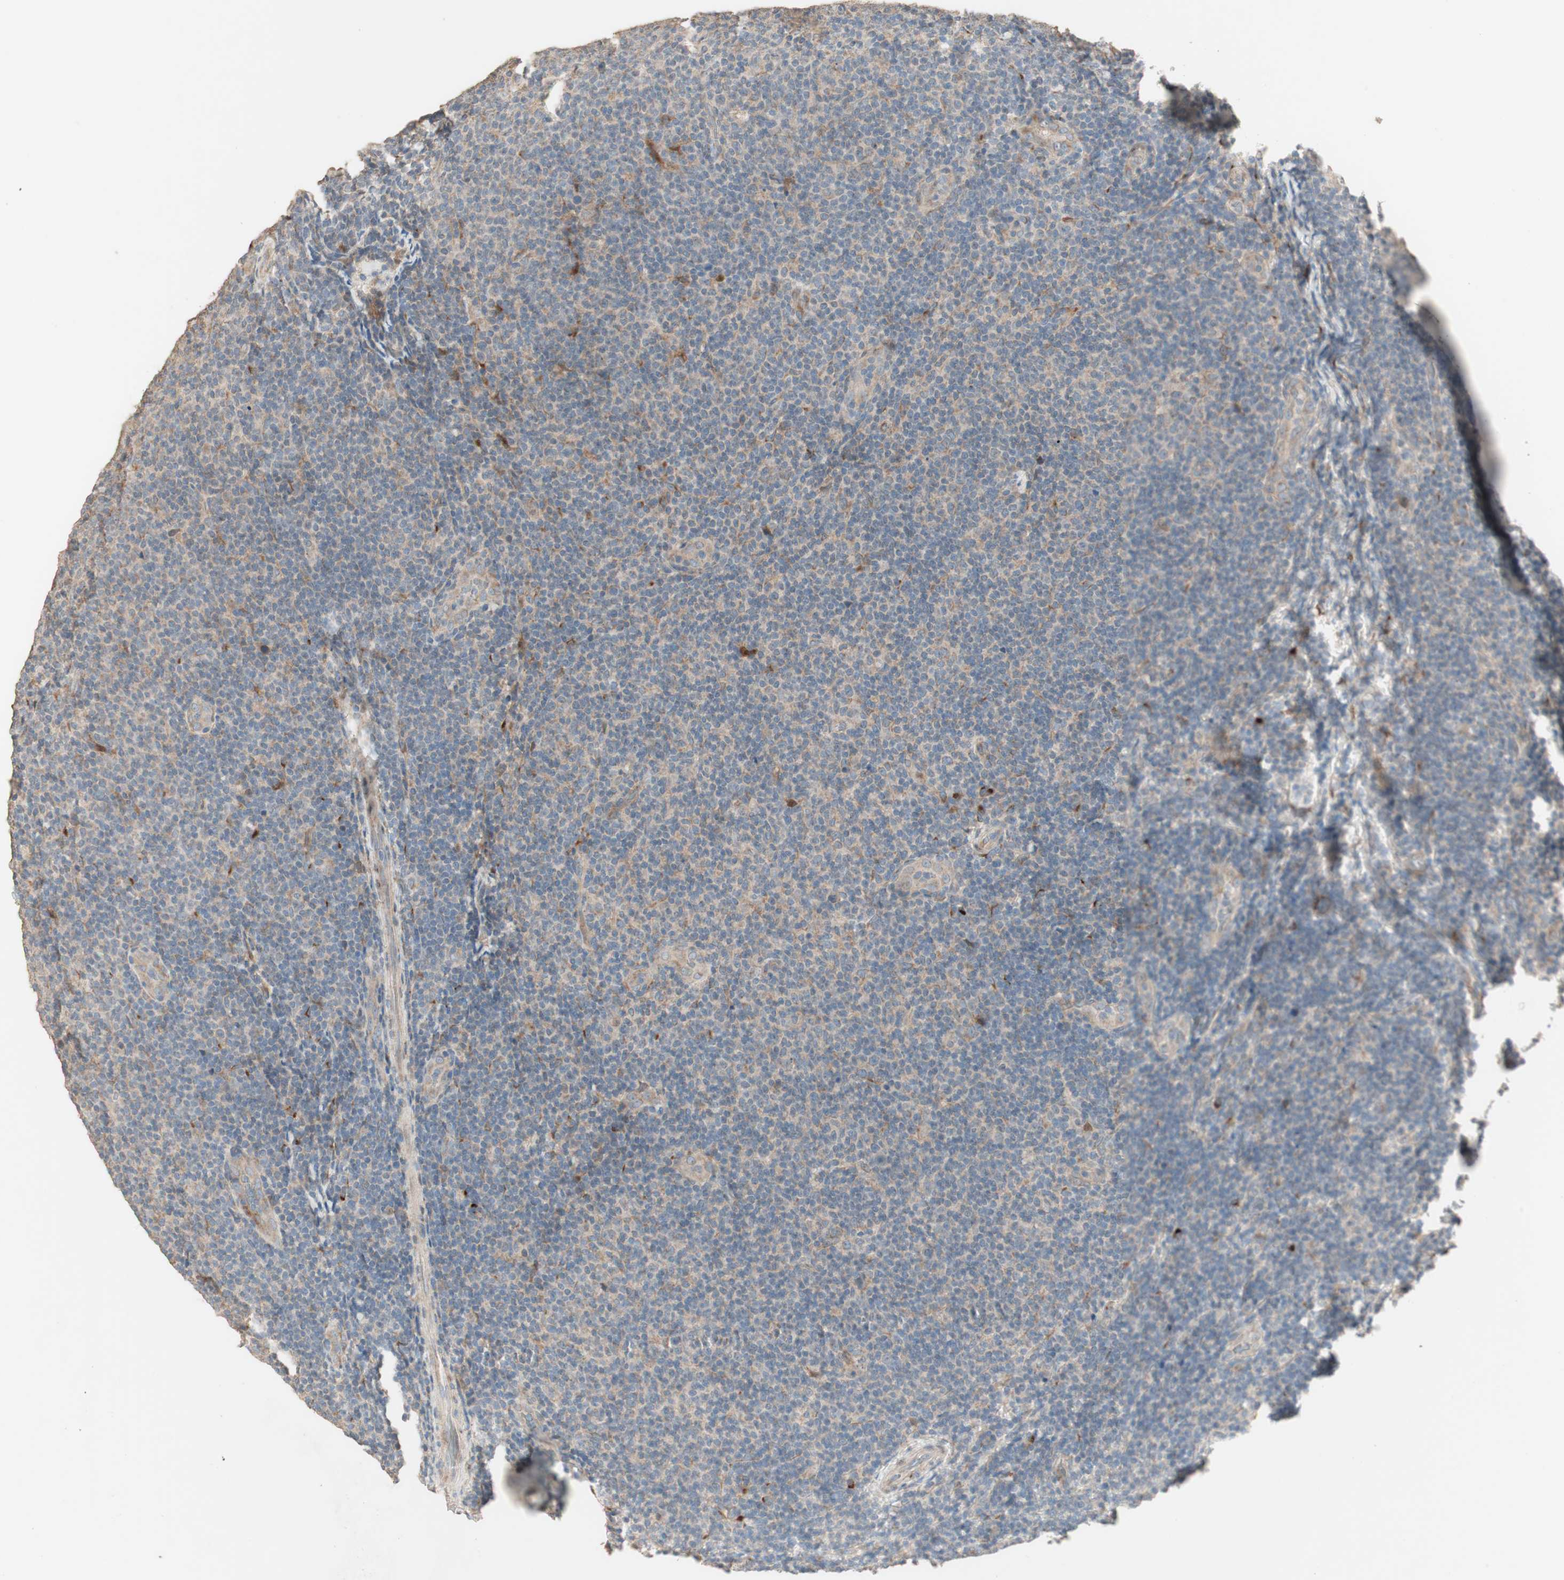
{"staining": {"intensity": "weak", "quantity": ">75%", "location": "cytoplasmic/membranous"}, "tissue": "lymphoma", "cell_type": "Tumor cells", "image_type": "cancer", "snomed": [{"axis": "morphology", "description": "Malignant lymphoma, non-Hodgkin's type, Low grade"}, {"axis": "topography", "description": "Lymph node"}], "caption": "Malignant lymphoma, non-Hodgkin's type (low-grade) tissue shows weak cytoplasmic/membranous positivity in about >75% of tumor cells", "gene": "RARRES1", "patient": {"sex": "male", "age": 83}}